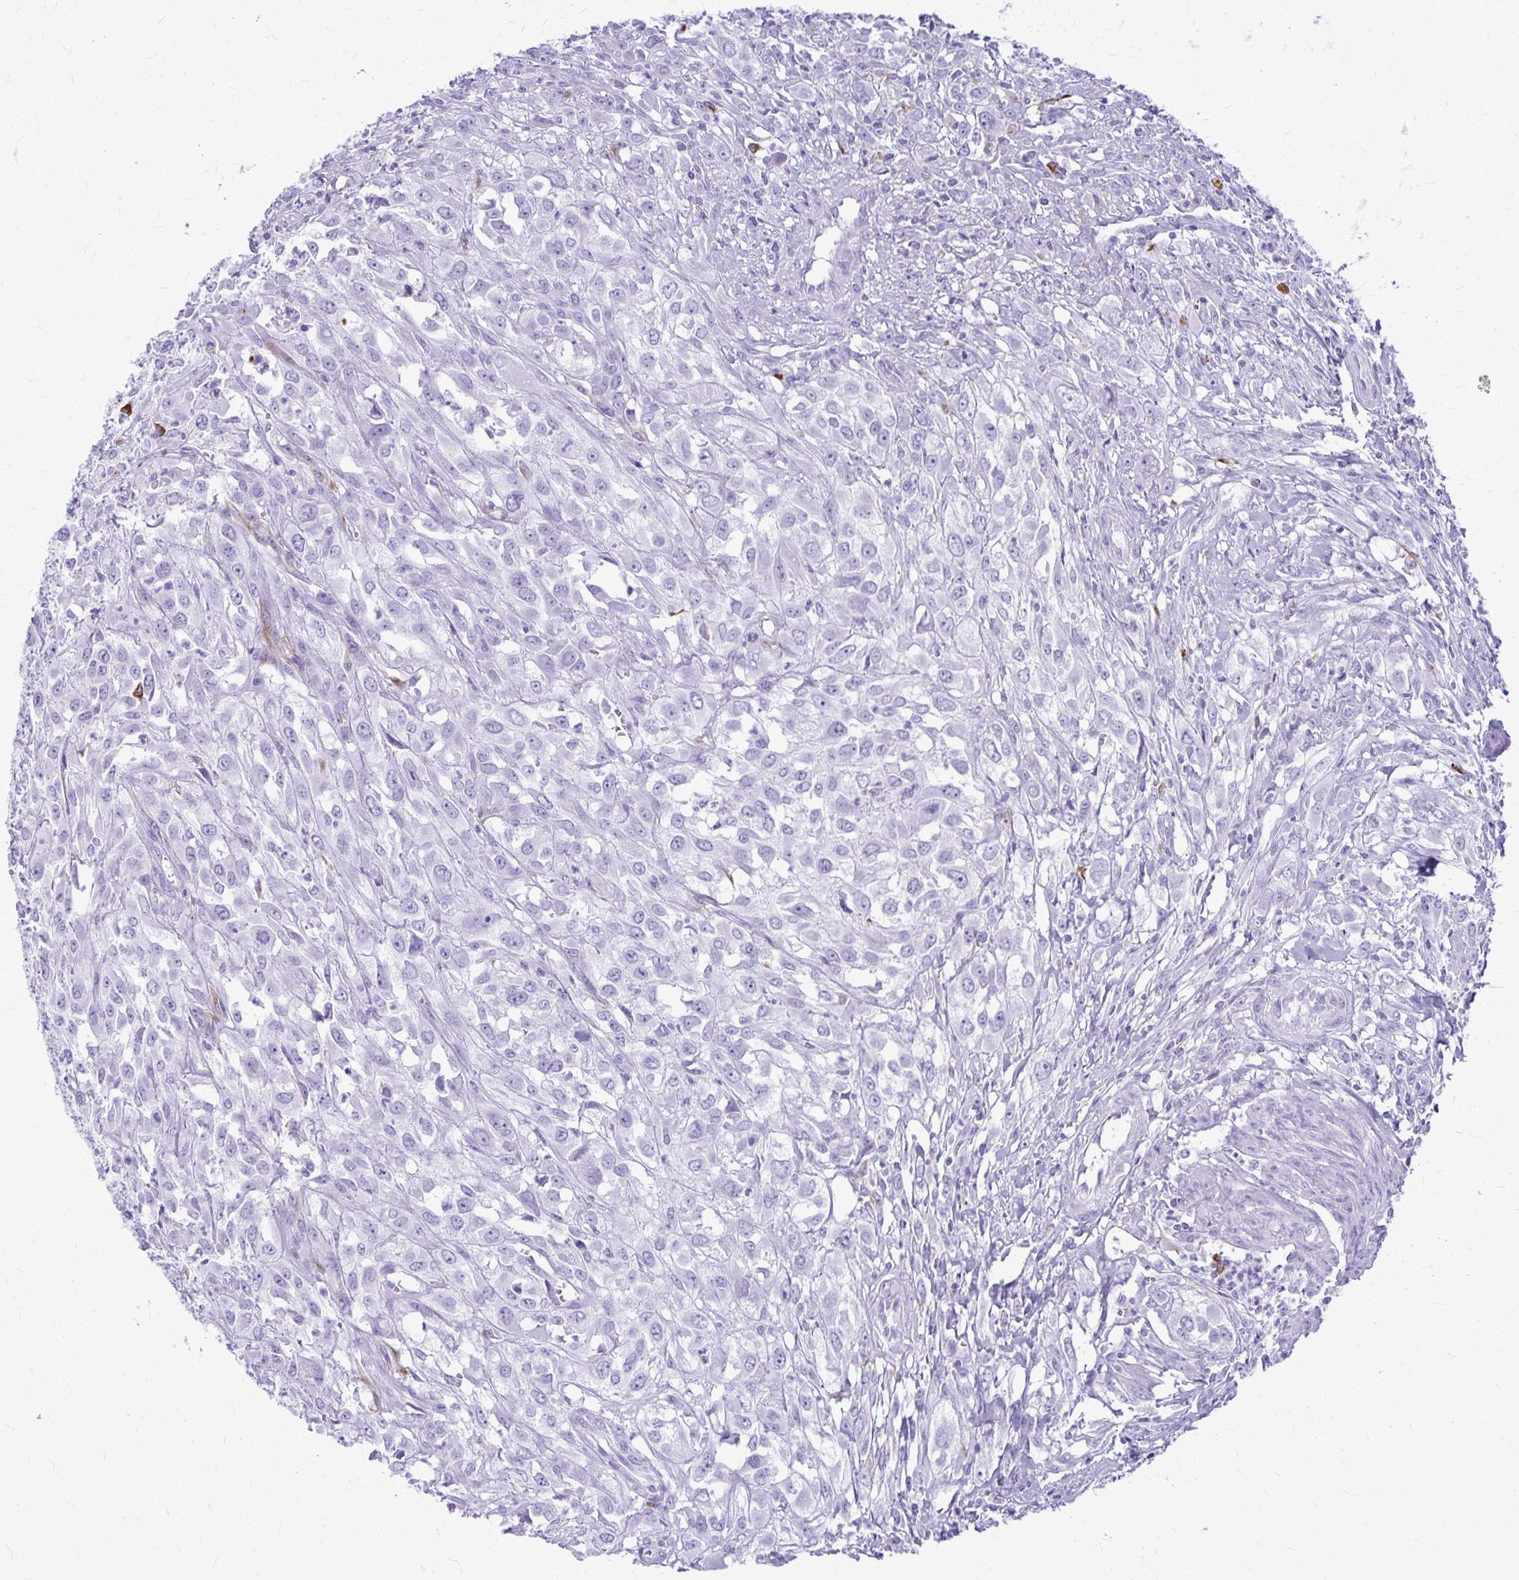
{"staining": {"intensity": "negative", "quantity": "none", "location": "none"}, "tissue": "urothelial cancer", "cell_type": "Tumor cells", "image_type": "cancer", "snomed": [{"axis": "morphology", "description": "Urothelial carcinoma, High grade"}, {"axis": "topography", "description": "Urinary bladder"}], "caption": "Tumor cells are negative for brown protein staining in urothelial carcinoma (high-grade). Brightfield microscopy of IHC stained with DAB (3,3'-diaminobenzidine) (brown) and hematoxylin (blue), captured at high magnification.", "gene": "RTN1", "patient": {"sex": "male", "age": 67}}